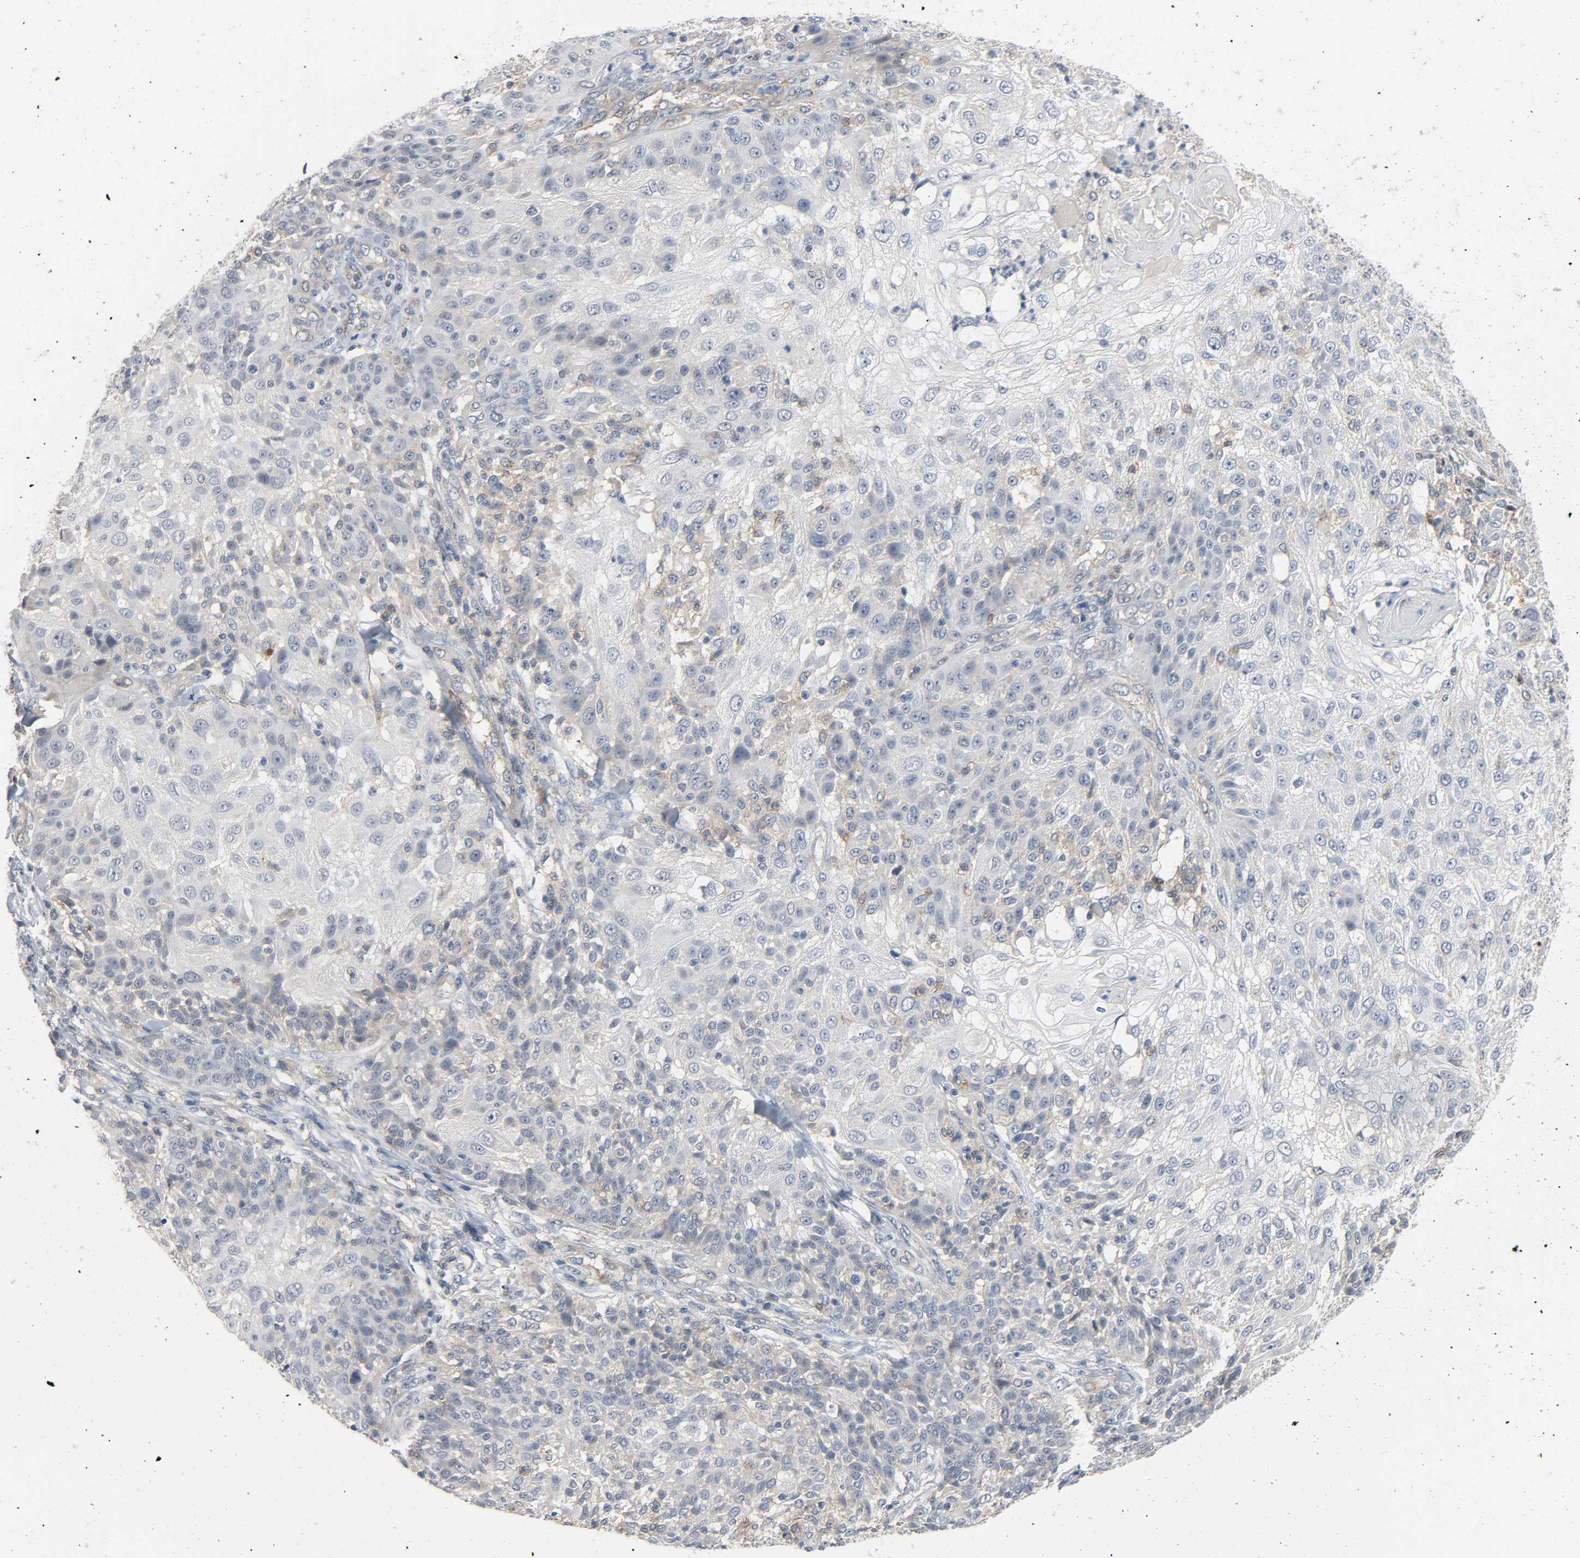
{"staining": {"intensity": "weak", "quantity": "<25%", "location": "cytoplasmic/membranous"}, "tissue": "skin cancer", "cell_type": "Tumor cells", "image_type": "cancer", "snomed": [{"axis": "morphology", "description": "Normal tissue, NOS"}, {"axis": "morphology", "description": "Squamous cell carcinoma, NOS"}, {"axis": "topography", "description": "Skin"}], "caption": "DAB (3,3'-diaminobenzidine) immunohistochemical staining of human squamous cell carcinoma (skin) shows no significant staining in tumor cells. Nuclei are stained in blue.", "gene": "CD4", "patient": {"sex": "female", "age": 83}}